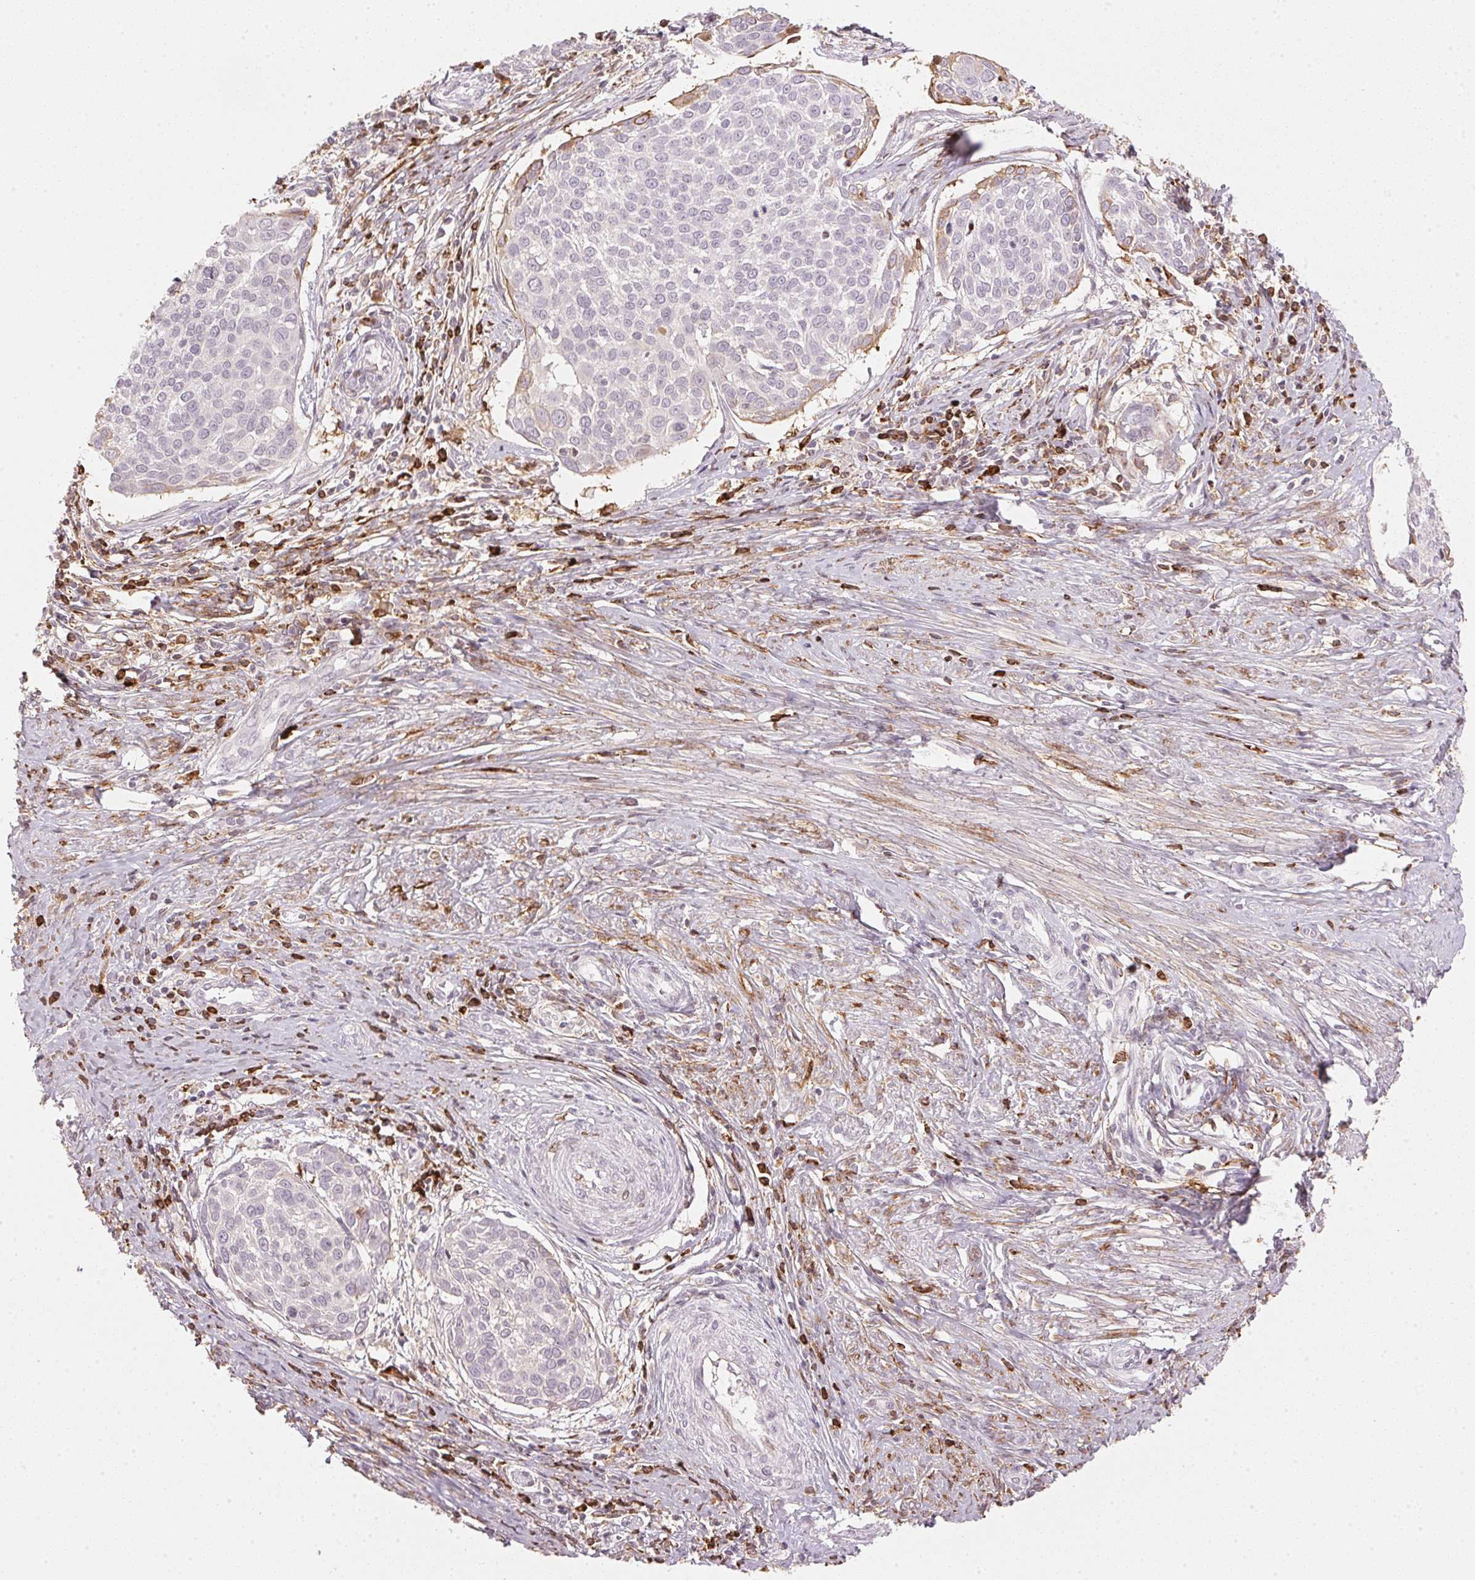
{"staining": {"intensity": "negative", "quantity": "none", "location": "none"}, "tissue": "cervical cancer", "cell_type": "Tumor cells", "image_type": "cancer", "snomed": [{"axis": "morphology", "description": "Squamous cell carcinoma, NOS"}, {"axis": "topography", "description": "Cervix"}], "caption": "High magnification brightfield microscopy of cervical cancer (squamous cell carcinoma) stained with DAB (brown) and counterstained with hematoxylin (blue): tumor cells show no significant staining.", "gene": "SFRP4", "patient": {"sex": "female", "age": 39}}